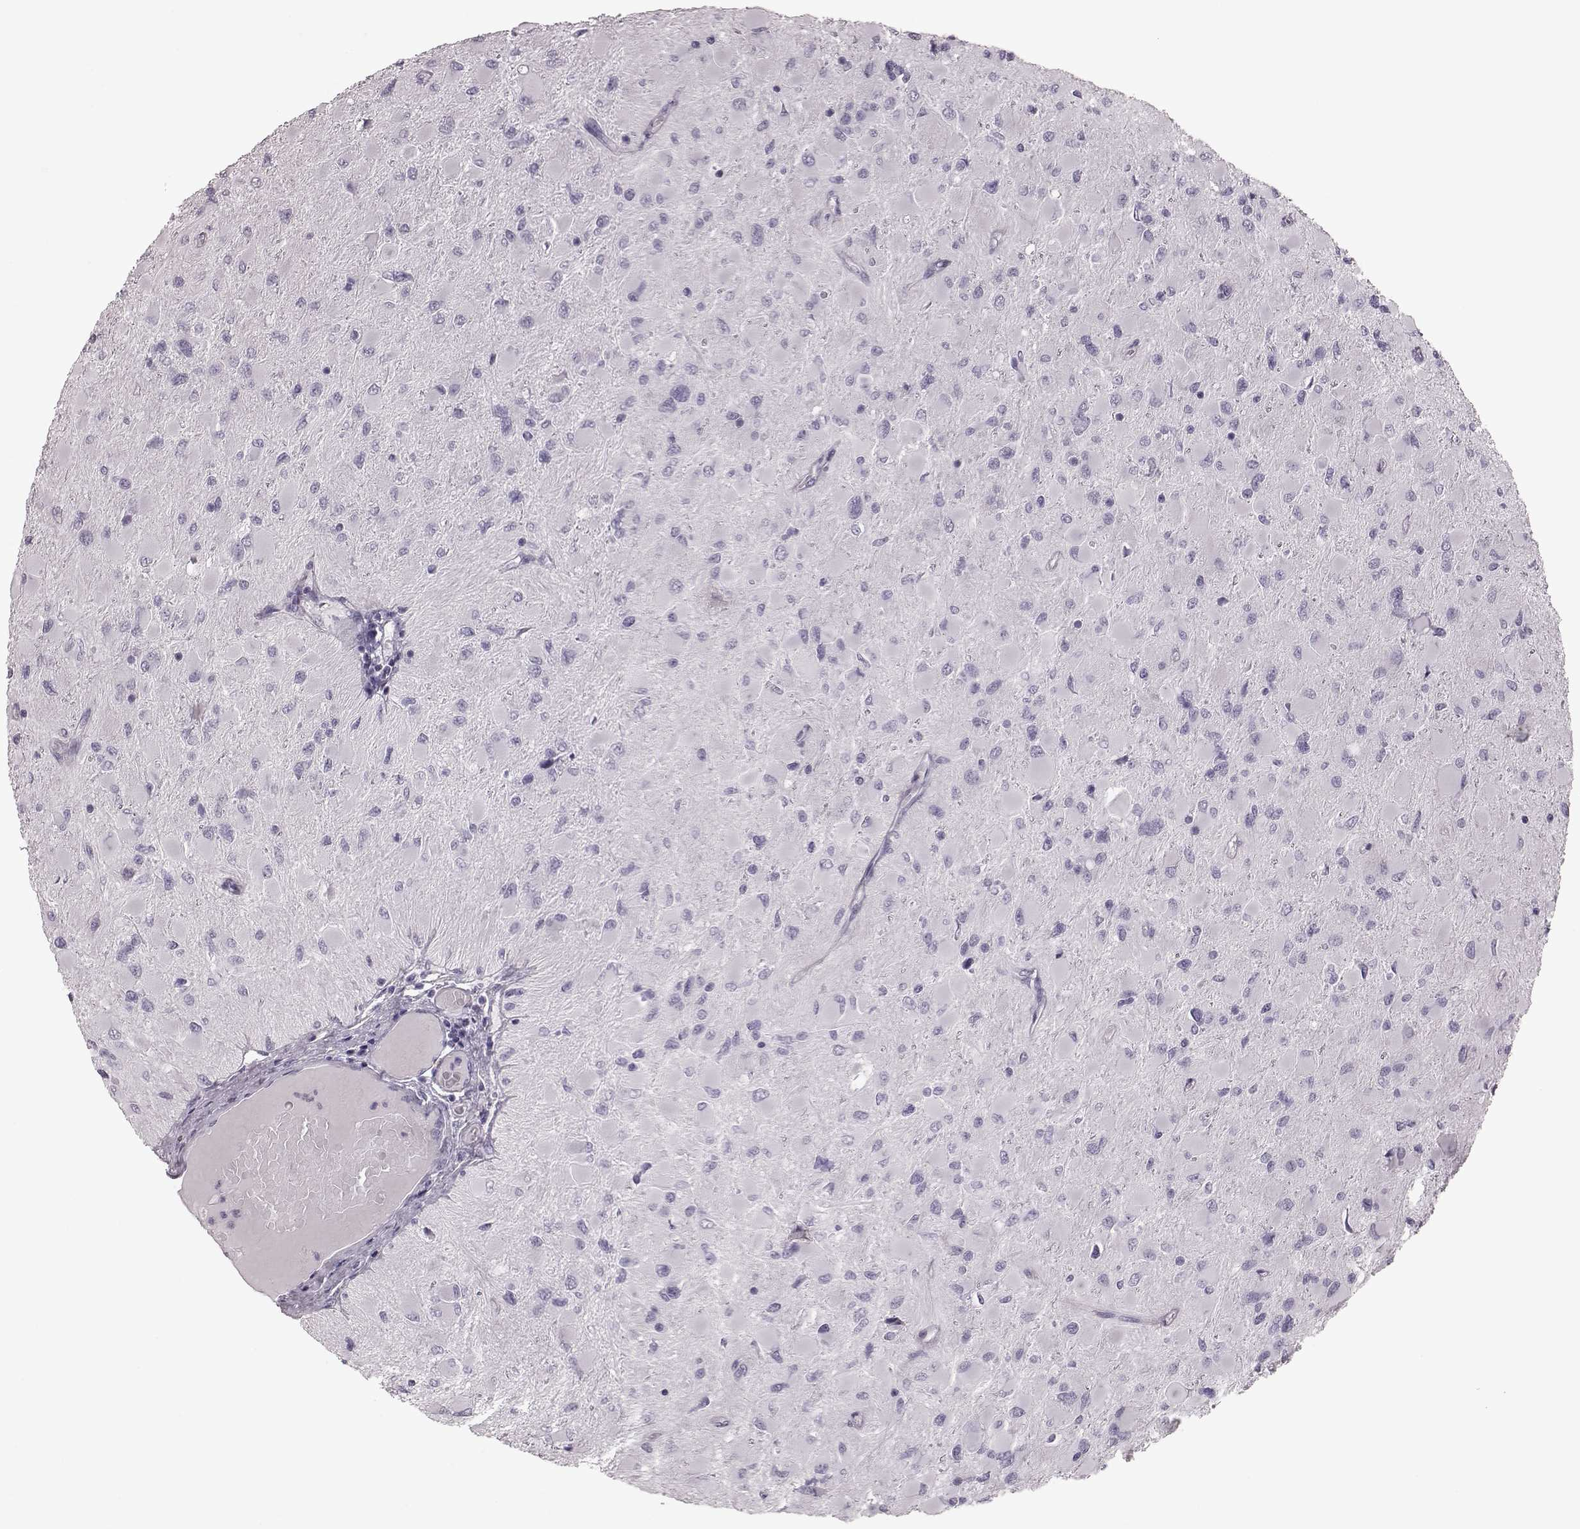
{"staining": {"intensity": "negative", "quantity": "none", "location": "none"}, "tissue": "glioma", "cell_type": "Tumor cells", "image_type": "cancer", "snomed": [{"axis": "morphology", "description": "Glioma, malignant, High grade"}, {"axis": "topography", "description": "Cerebral cortex"}], "caption": "This photomicrograph is of glioma stained with immunohistochemistry to label a protein in brown with the nuclei are counter-stained blue. There is no staining in tumor cells.", "gene": "CRYBA2", "patient": {"sex": "female", "age": 36}}